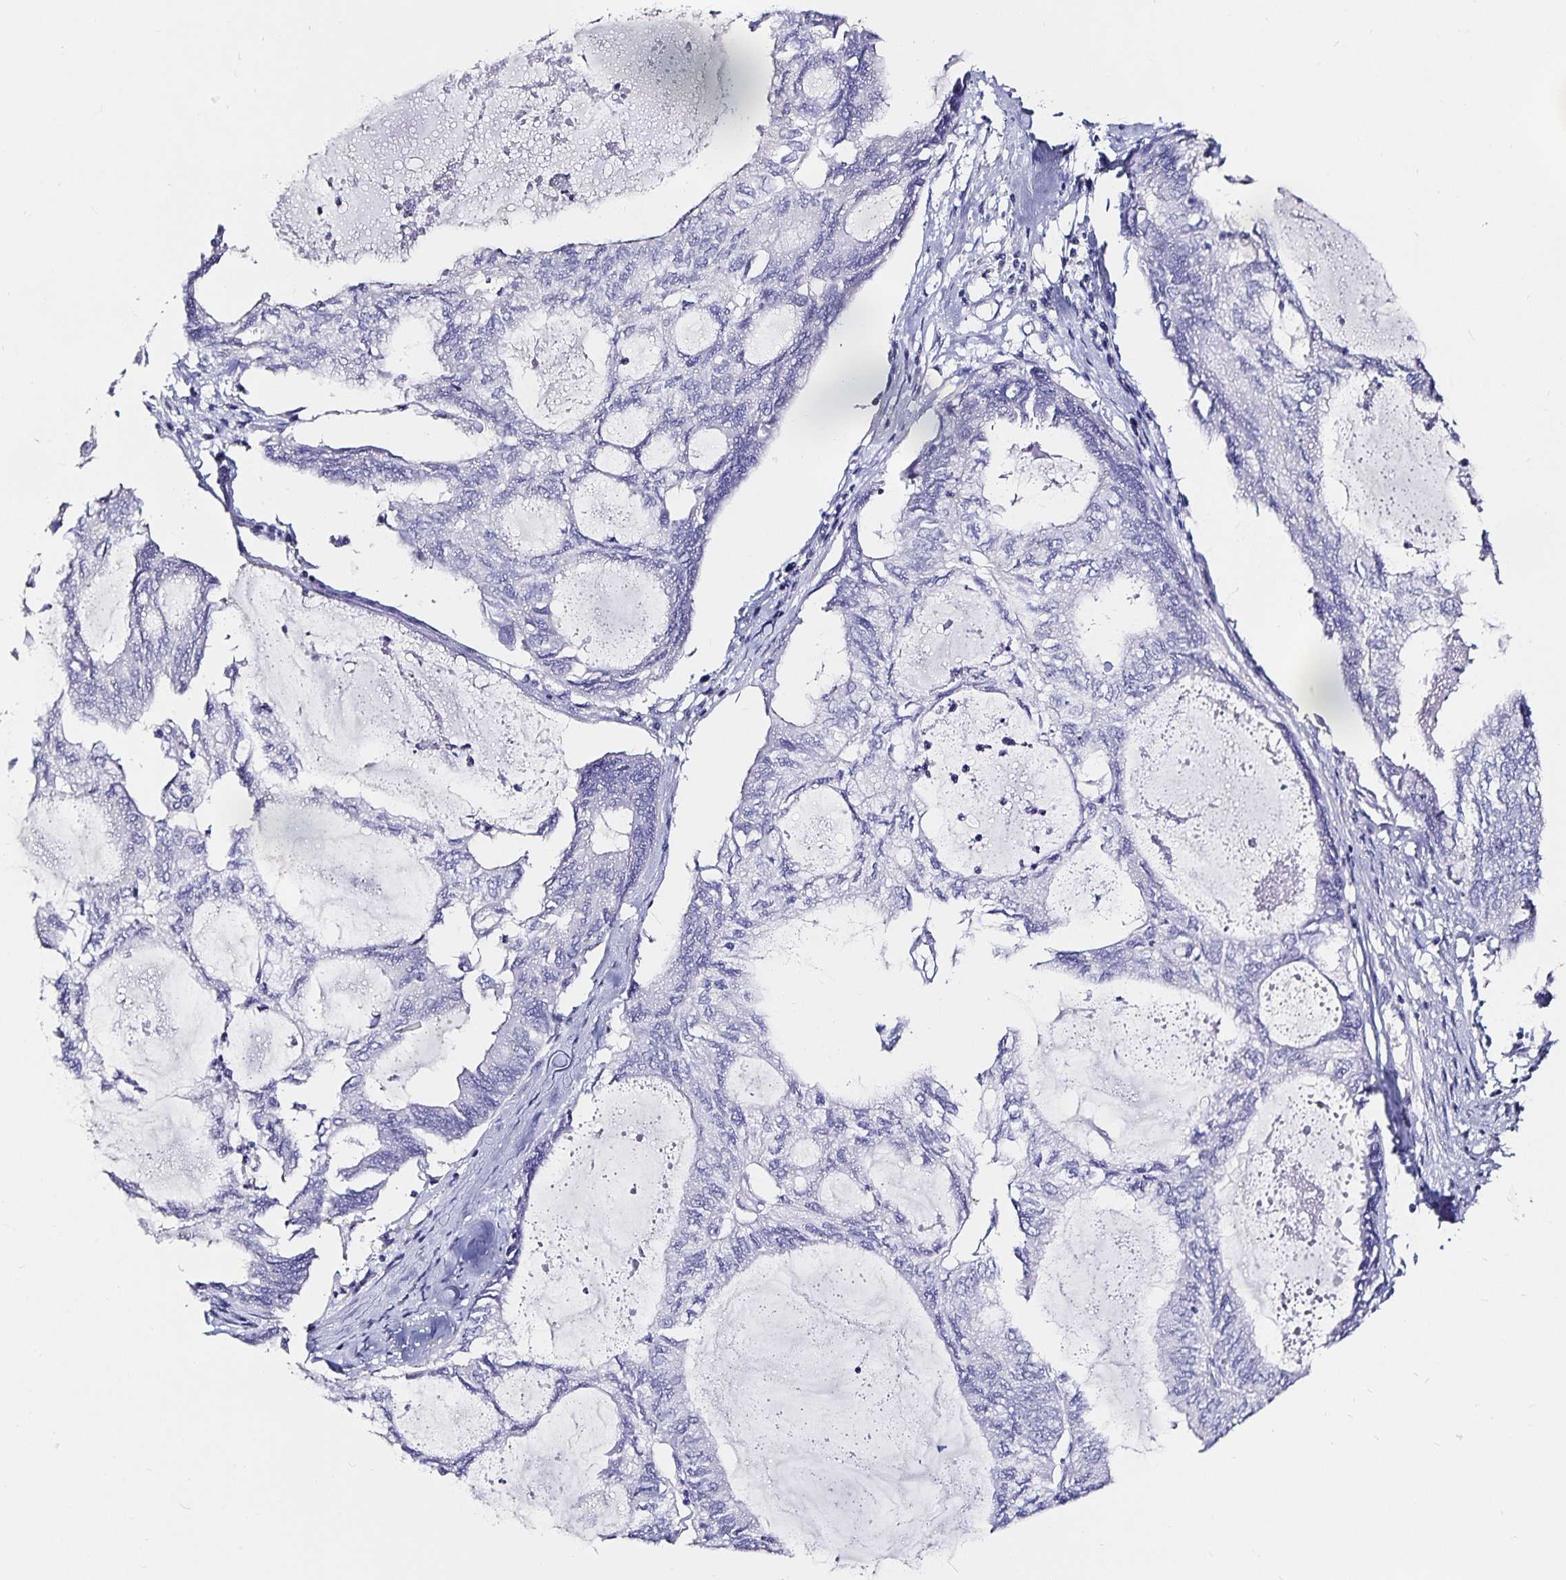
{"staining": {"intensity": "negative", "quantity": "none", "location": "none"}, "tissue": "endometrial cancer", "cell_type": "Tumor cells", "image_type": "cancer", "snomed": [{"axis": "morphology", "description": "Adenocarcinoma, NOS"}, {"axis": "topography", "description": "Endometrium"}], "caption": "This is a histopathology image of IHC staining of endometrial adenocarcinoma, which shows no expression in tumor cells.", "gene": "TSPAN7", "patient": {"sex": "female", "age": 80}}